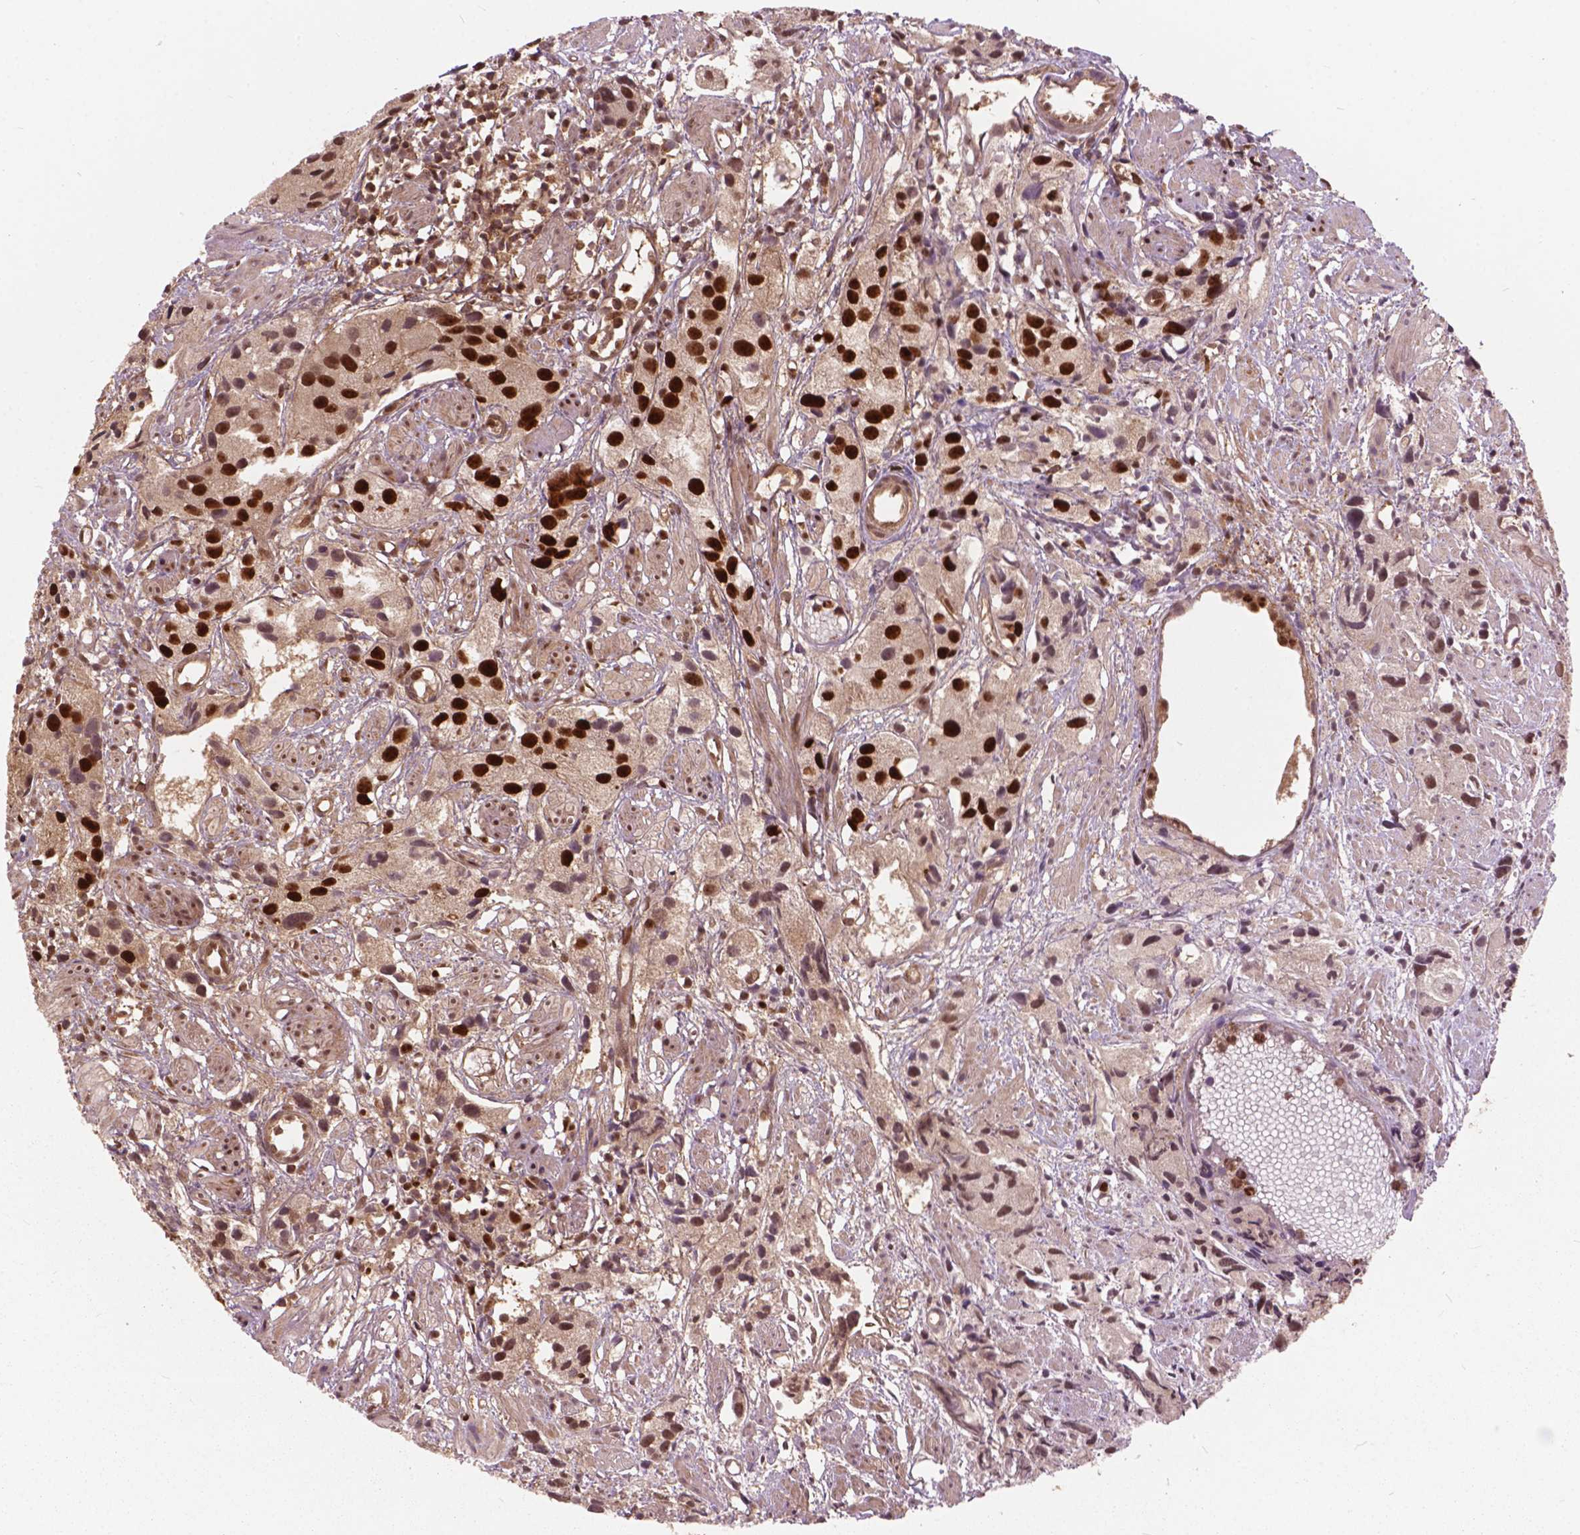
{"staining": {"intensity": "strong", "quantity": ">75%", "location": "nuclear"}, "tissue": "prostate cancer", "cell_type": "Tumor cells", "image_type": "cancer", "snomed": [{"axis": "morphology", "description": "Adenocarcinoma, High grade"}, {"axis": "topography", "description": "Prostate"}], "caption": "The histopathology image demonstrates immunohistochemical staining of prostate adenocarcinoma (high-grade). There is strong nuclear expression is seen in approximately >75% of tumor cells. The staining is performed using DAB brown chromogen to label protein expression. The nuclei are counter-stained blue using hematoxylin.", "gene": "ANP32B", "patient": {"sex": "male", "age": 68}}